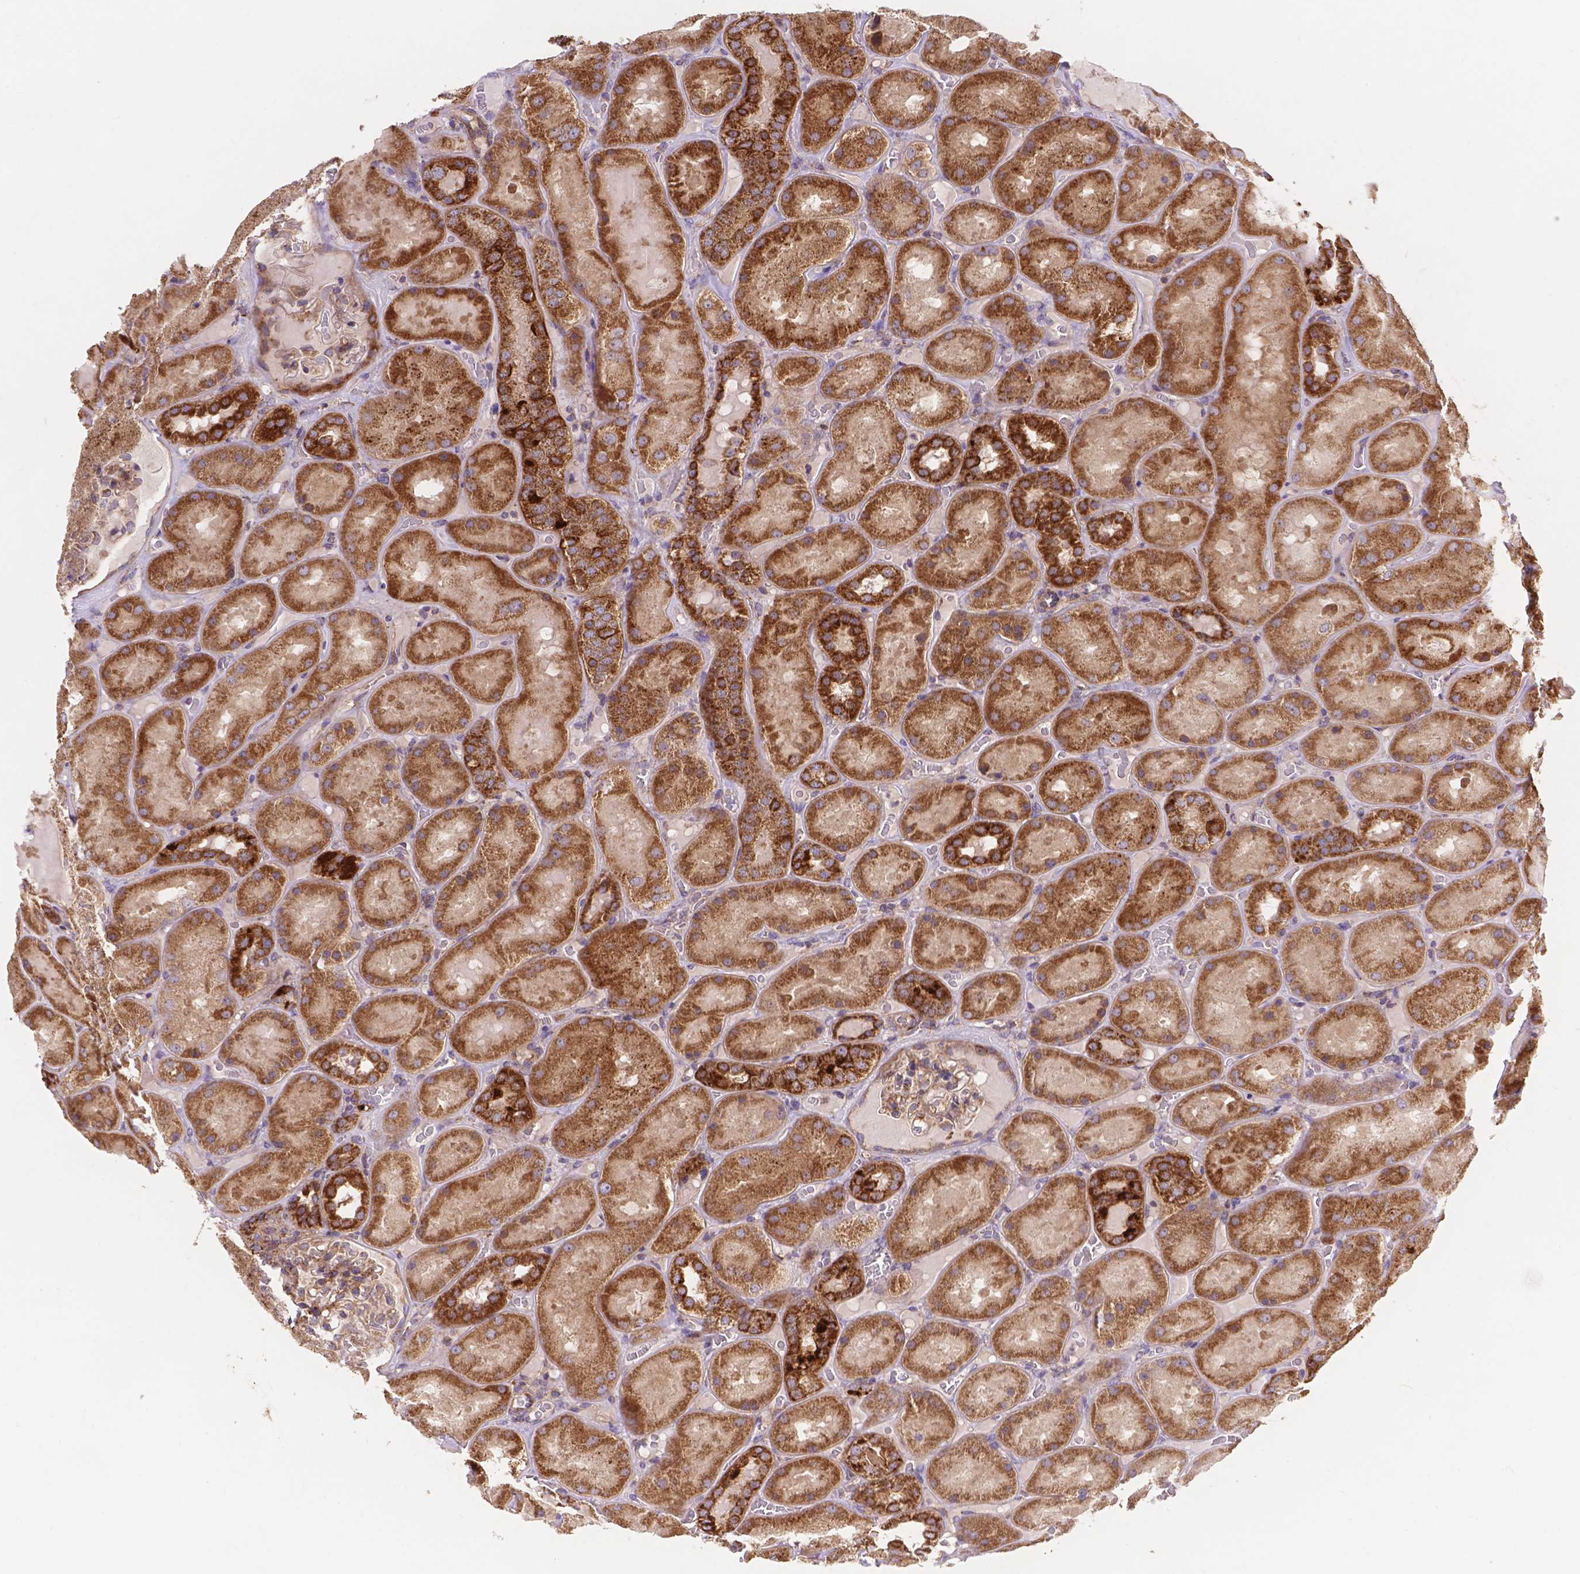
{"staining": {"intensity": "moderate", "quantity": "<25%", "location": "cytoplasmic/membranous"}, "tissue": "kidney", "cell_type": "Cells in glomeruli", "image_type": "normal", "snomed": [{"axis": "morphology", "description": "Normal tissue, NOS"}, {"axis": "topography", "description": "Kidney"}], "caption": "Kidney was stained to show a protein in brown. There is low levels of moderate cytoplasmic/membranous expression in about <25% of cells in glomeruli. (DAB (3,3'-diaminobenzidine) IHC, brown staining for protein, blue staining for nuclei).", "gene": "AK3", "patient": {"sex": "male", "age": 73}}